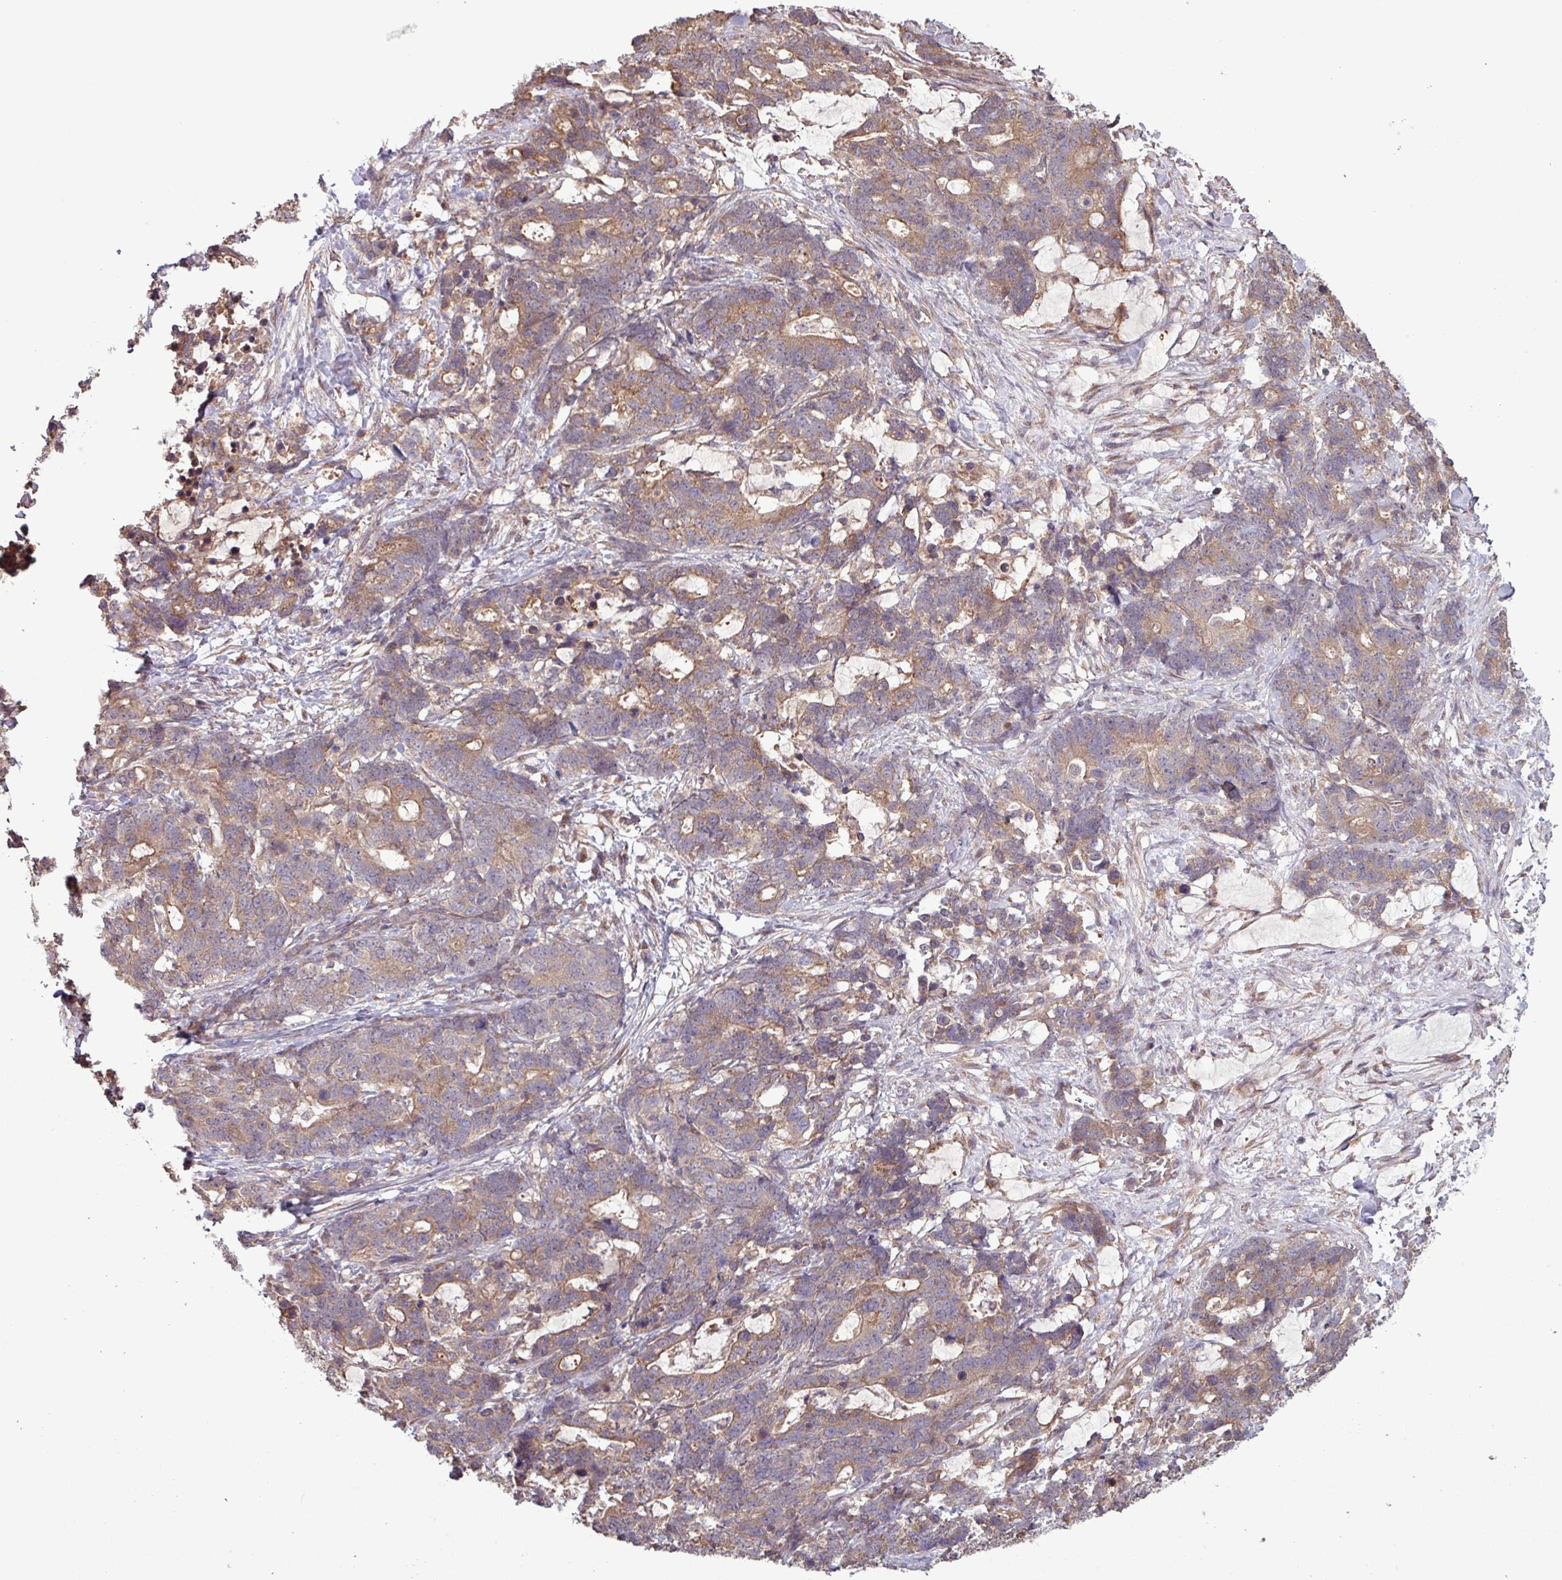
{"staining": {"intensity": "moderate", "quantity": ">75%", "location": "cytoplasmic/membranous"}, "tissue": "stomach cancer", "cell_type": "Tumor cells", "image_type": "cancer", "snomed": [{"axis": "morphology", "description": "Normal tissue, NOS"}, {"axis": "morphology", "description": "Adenocarcinoma, NOS"}, {"axis": "topography", "description": "Stomach"}], "caption": "Adenocarcinoma (stomach) was stained to show a protein in brown. There is medium levels of moderate cytoplasmic/membranous staining in approximately >75% of tumor cells.", "gene": "TRABD2A", "patient": {"sex": "female", "age": 64}}